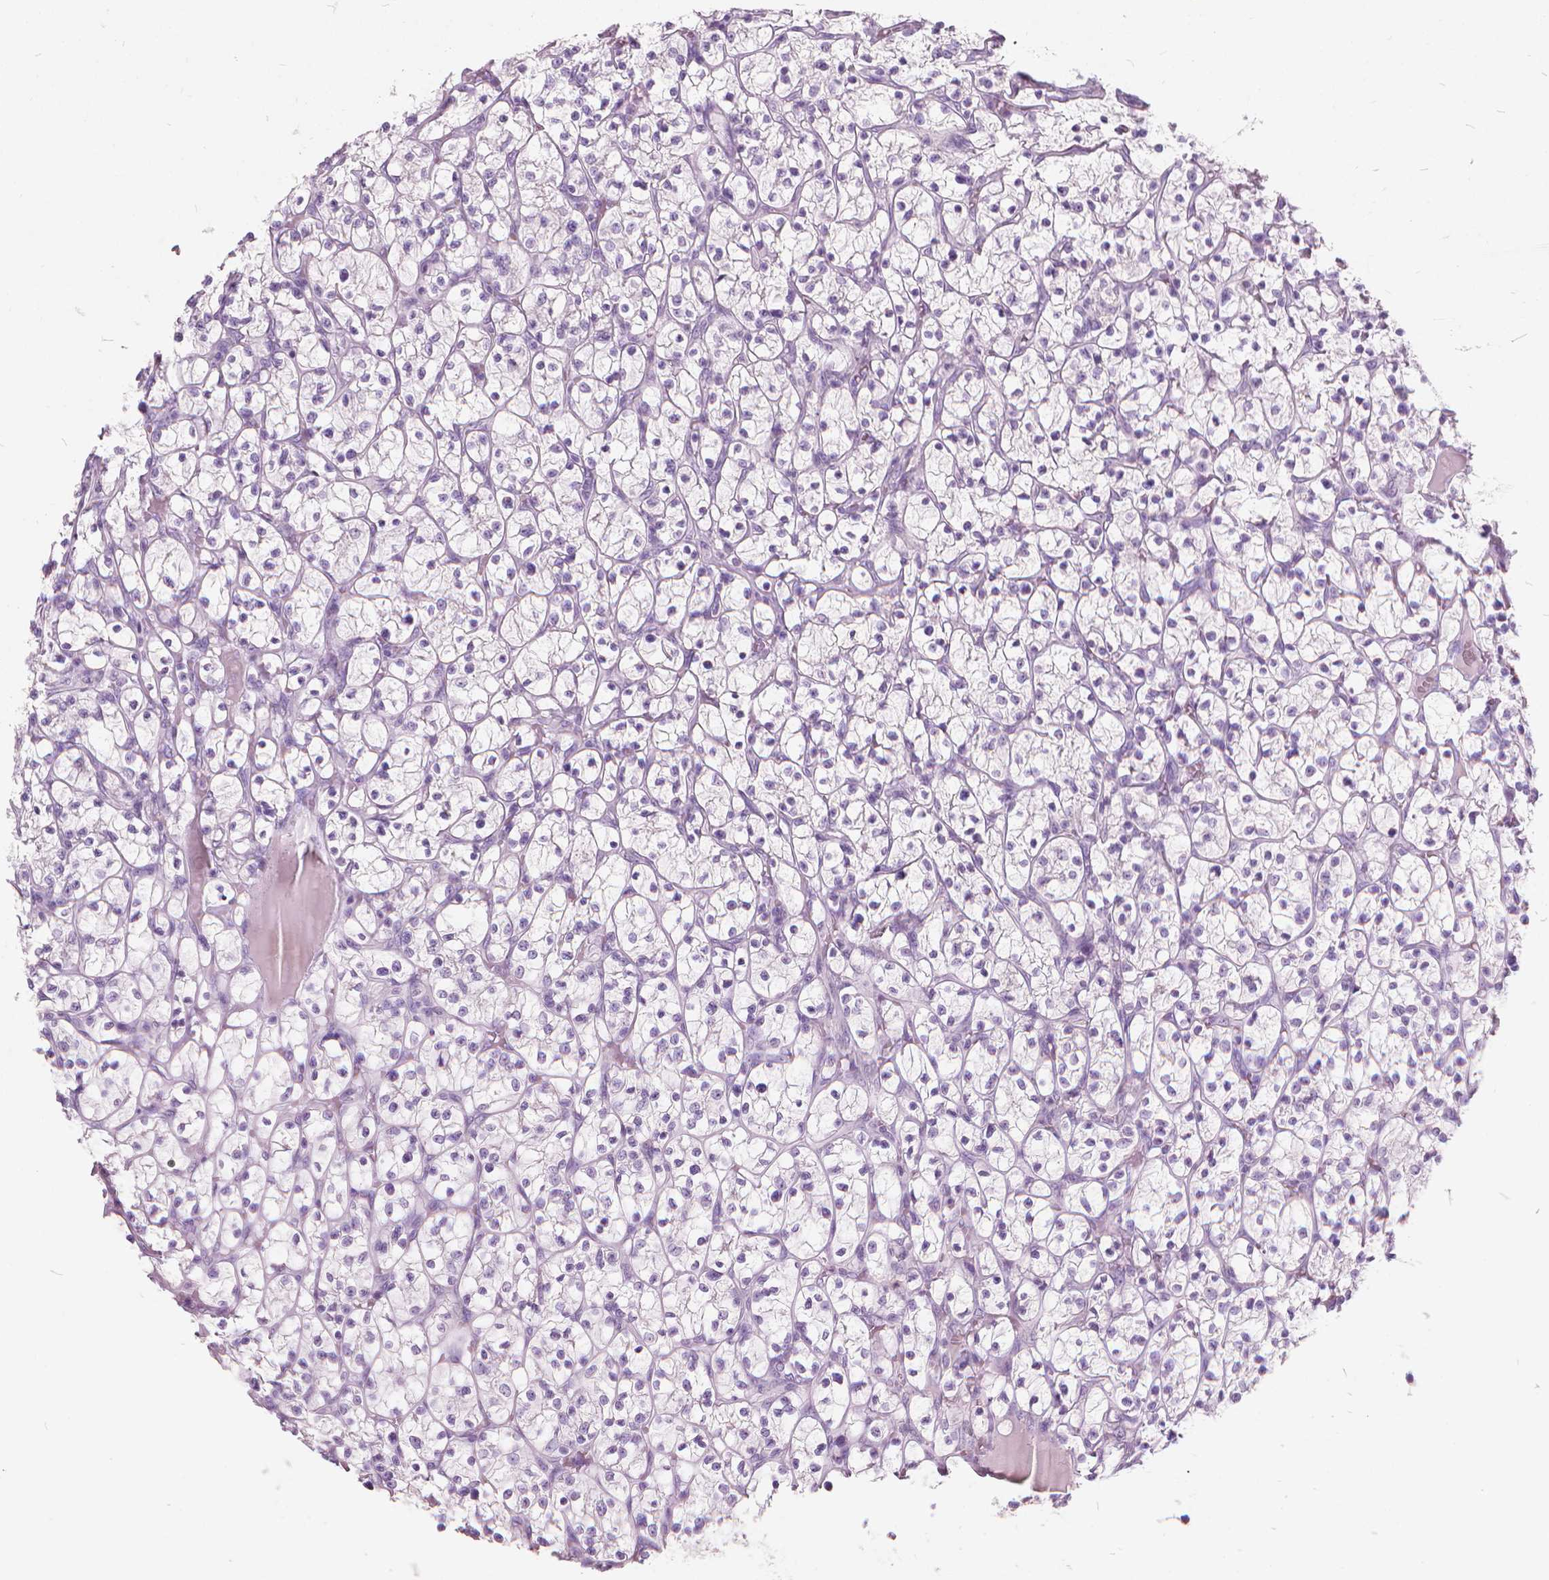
{"staining": {"intensity": "negative", "quantity": "none", "location": "none"}, "tissue": "renal cancer", "cell_type": "Tumor cells", "image_type": "cancer", "snomed": [{"axis": "morphology", "description": "Adenocarcinoma, NOS"}, {"axis": "topography", "description": "Kidney"}], "caption": "This is an immunohistochemistry (IHC) photomicrograph of renal cancer (adenocarcinoma). There is no expression in tumor cells.", "gene": "DNM1", "patient": {"sex": "female", "age": 64}}